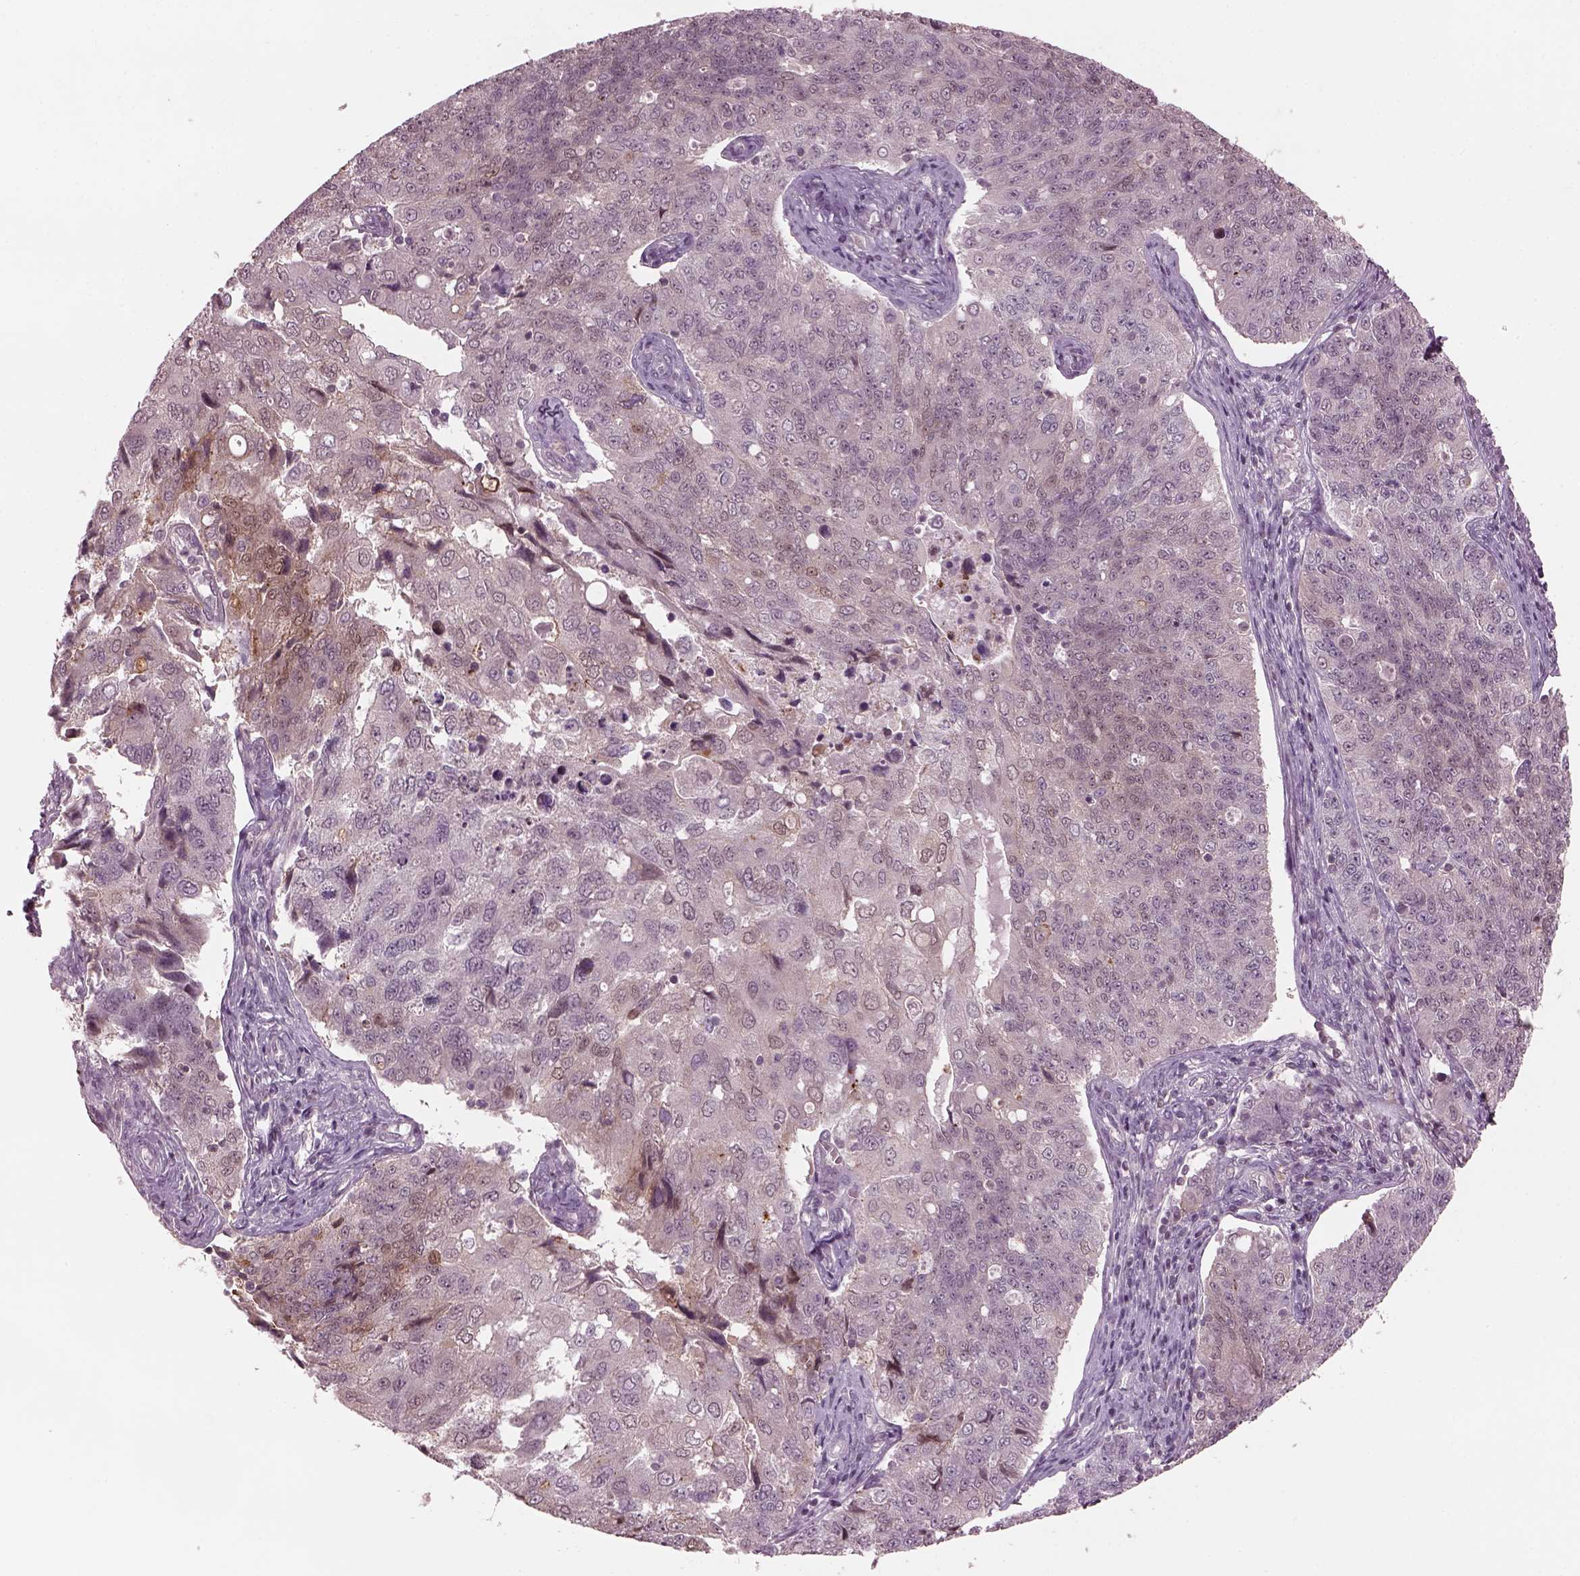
{"staining": {"intensity": "weak", "quantity": "<25%", "location": "cytoplasmic/membranous,nuclear"}, "tissue": "endometrial cancer", "cell_type": "Tumor cells", "image_type": "cancer", "snomed": [{"axis": "morphology", "description": "Adenocarcinoma, NOS"}, {"axis": "topography", "description": "Endometrium"}], "caption": "The photomicrograph displays no staining of tumor cells in endometrial adenocarcinoma.", "gene": "SRI", "patient": {"sex": "female", "age": 43}}